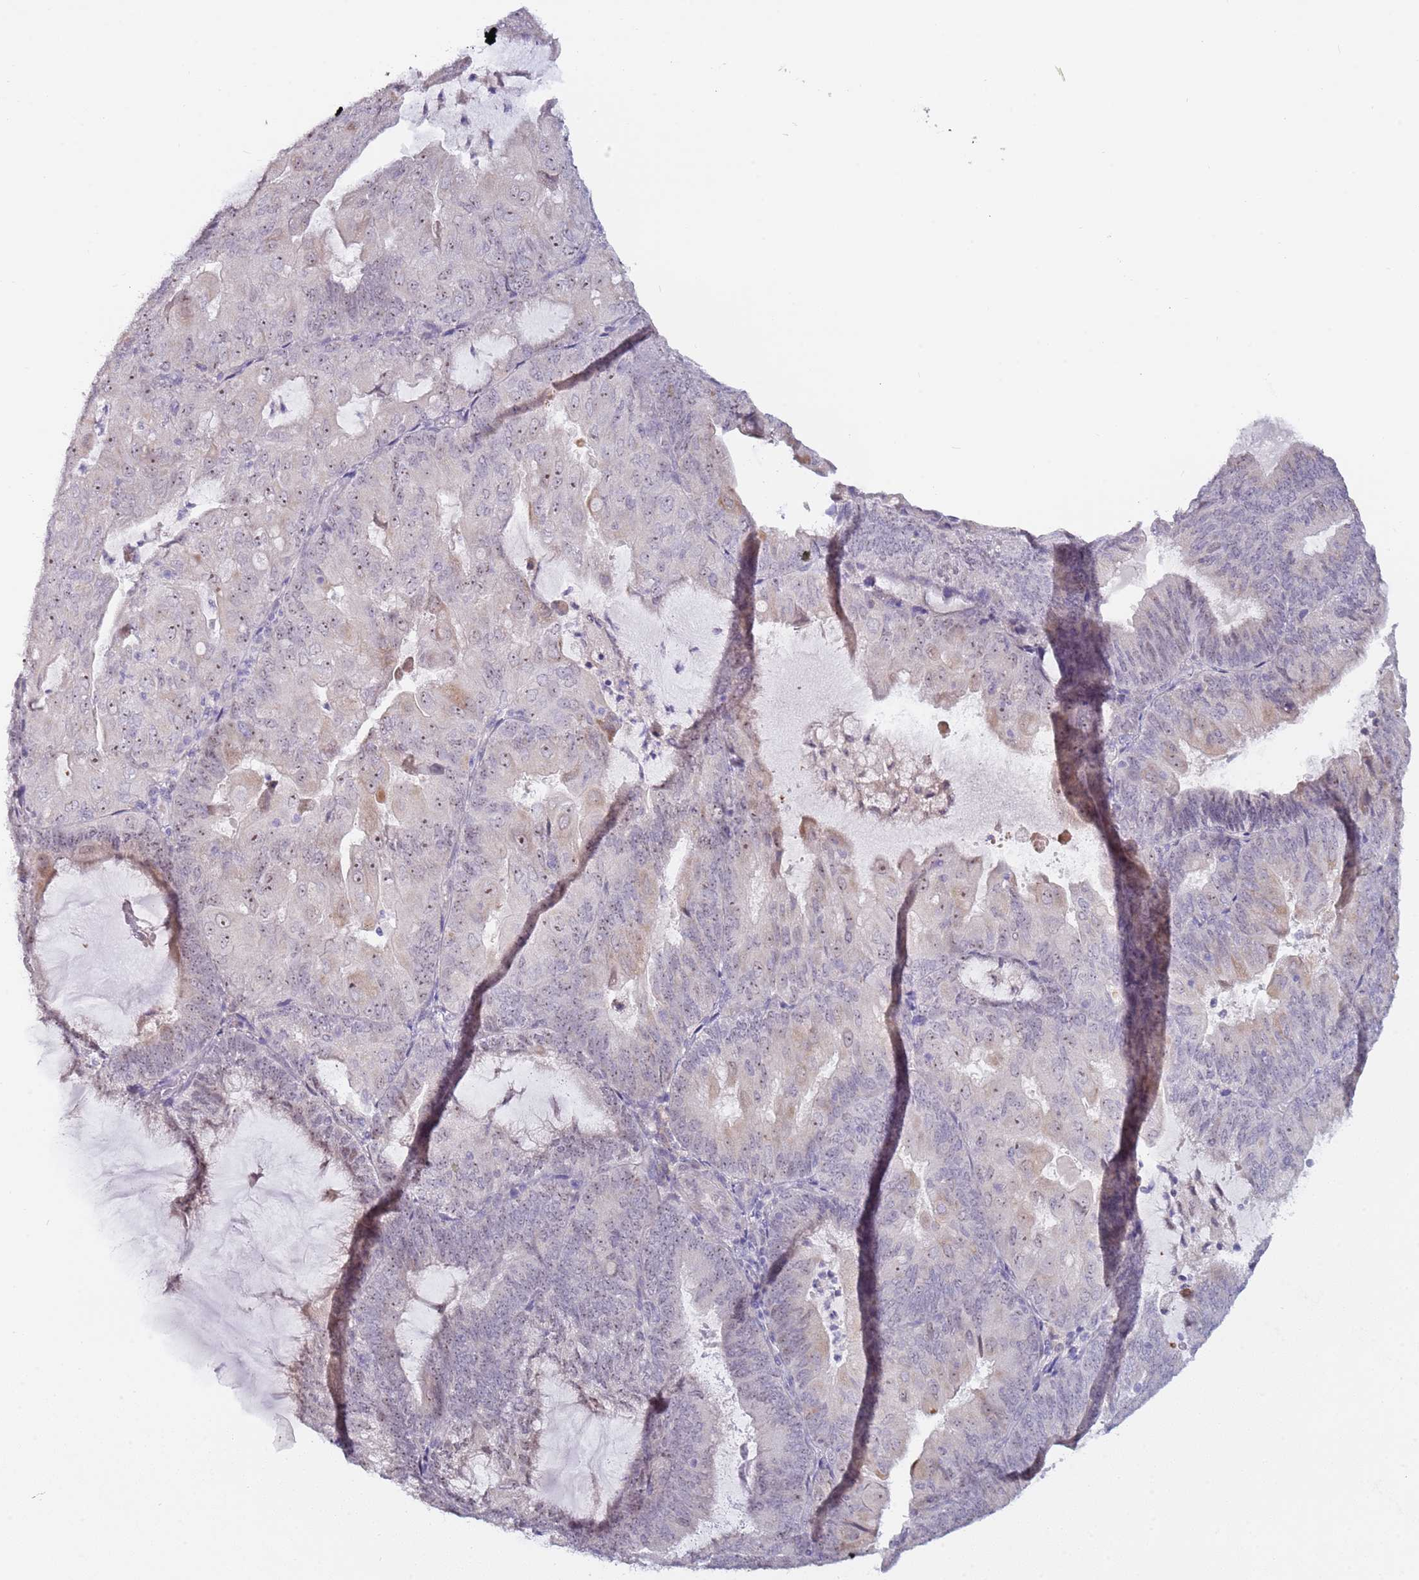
{"staining": {"intensity": "weak", "quantity": "<25%", "location": "nuclear"}, "tissue": "endometrial cancer", "cell_type": "Tumor cells", "image_type": "cancer", "snomed": [{"axis": "morphology", "description": "Adenocarcinoma, NOS"}, {"axis": "topography", "description": "Endometrium"}], "caption": "Endometrial adenocarcinoma was stained to show a protein in brown. There is no significant staining in tumor cells. Brightfield microscopy of immunohistochemistry stained with DAB (3,3'-diaminobenzidine) (brown) and hematoxylin (blue), captured at high magnification.", "gene": "UCMA", "patient": {"sex": "female", "age": 81}}